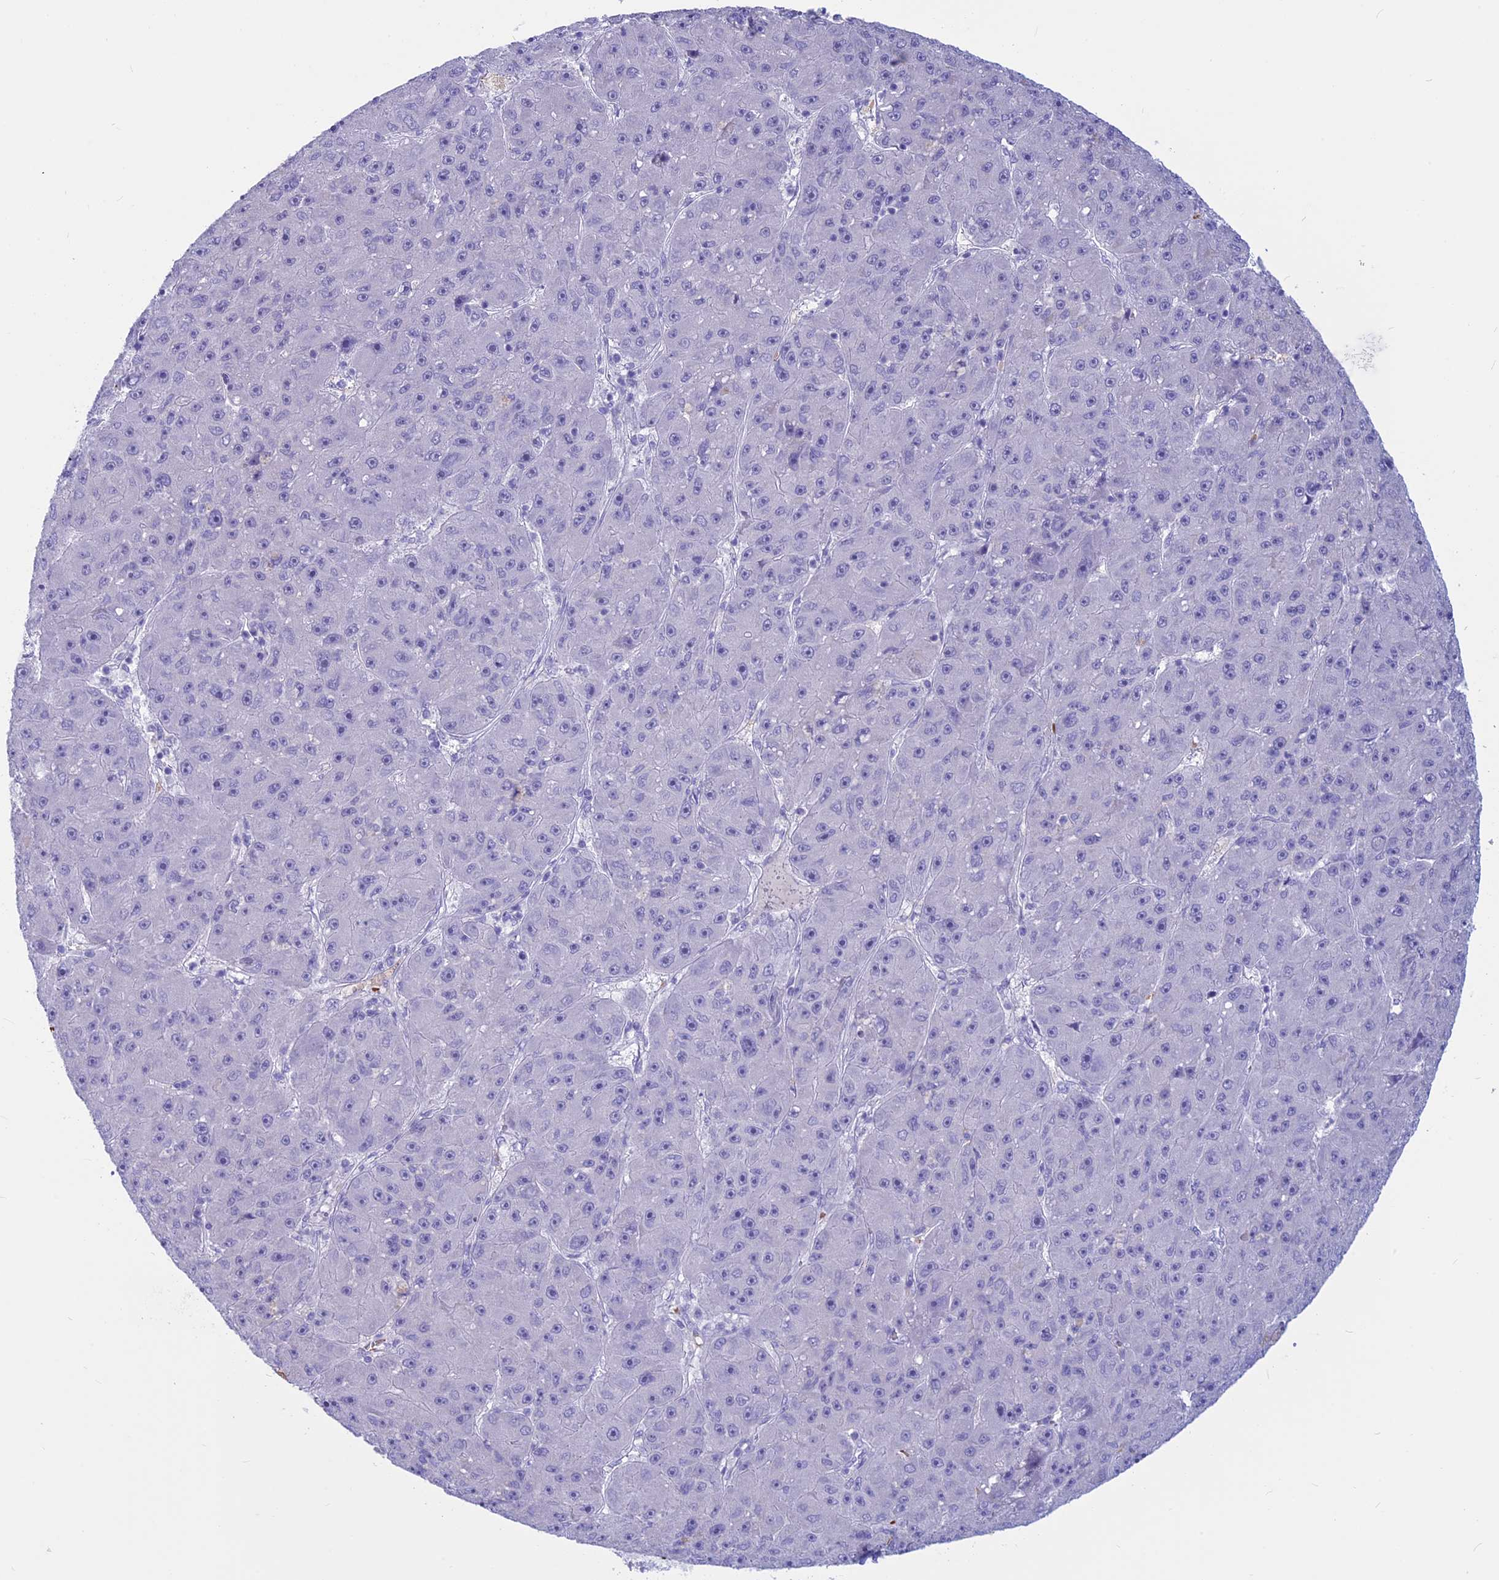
{"staining": {"intensity": "negative", "quantity": "none", "location": "none"}, "tissue": "liver cancer", "cell_type": "Tumor cells", "image_type": "cancer", "snomed": [{"axis": "morphology", "description": "Carcinoma, Hepatocellular, NOS"}, {"axis": "topography", "description": "Liver"}], "caption": "This is an IHC micrograph of human liver hepatocellular carcinoma. There is no staining in tumor cells.", "gene": "GAPDHS", "patient": {"sex": "male", "age": 67}}